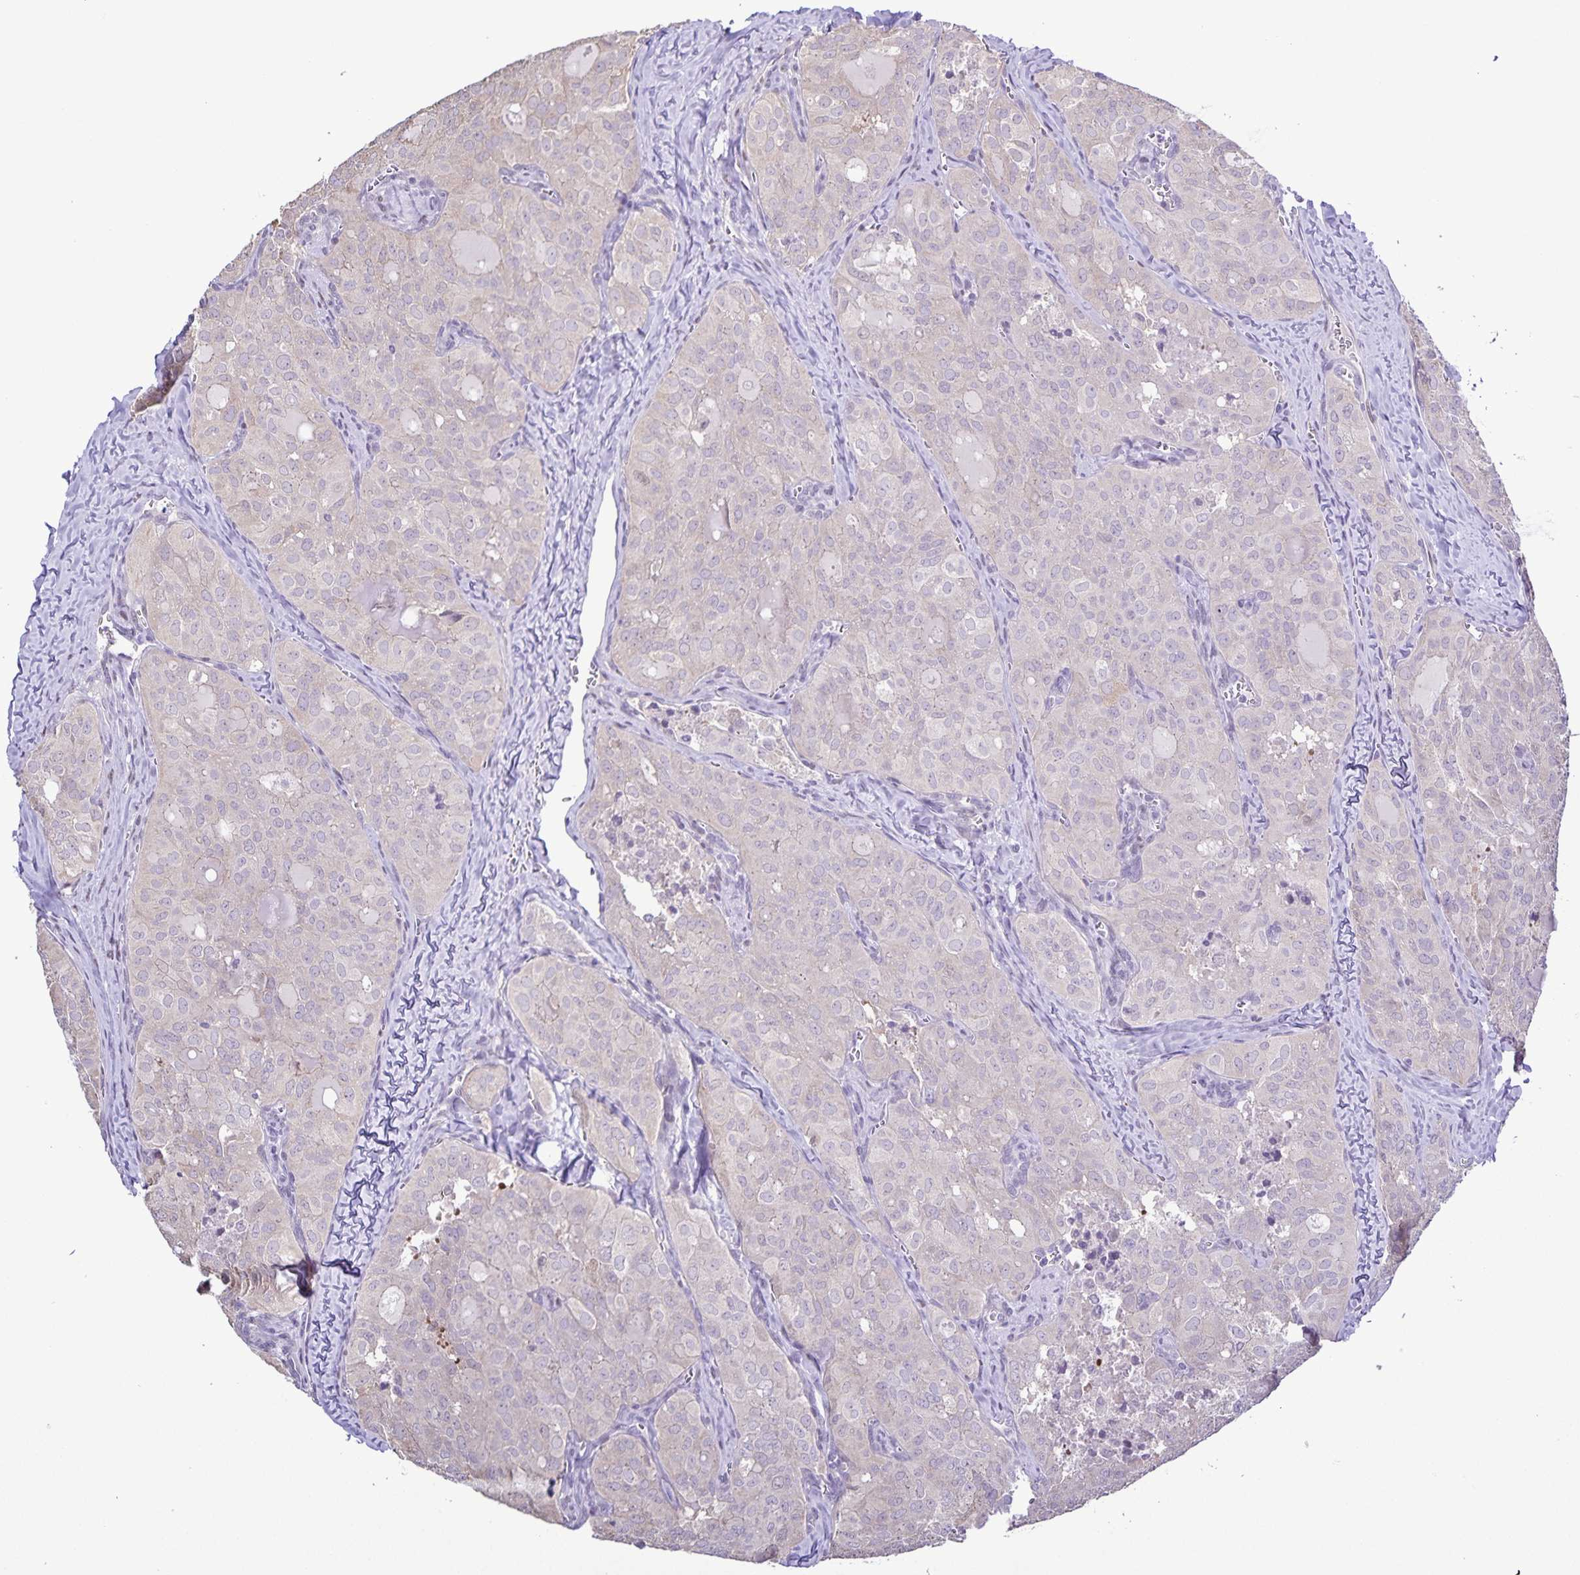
{"staining": {"intensity": "negative", "quantity": "none", "location": "none"}, "tissue": "thyroid cancer", "cell_type": "Tumor cells", "image_type": "cancer", "snomed": [{"axis": "morphology", "description": "Follicular adenoma carcinoma, NOS"}, {"axis": "topography", "description": "Thyroid gland"}], "caption": "Tumor cells show no significant positivity in thyroid cancer.", "gene": "ONECUT2", "patient": {"sex": "male", "age": 75}}